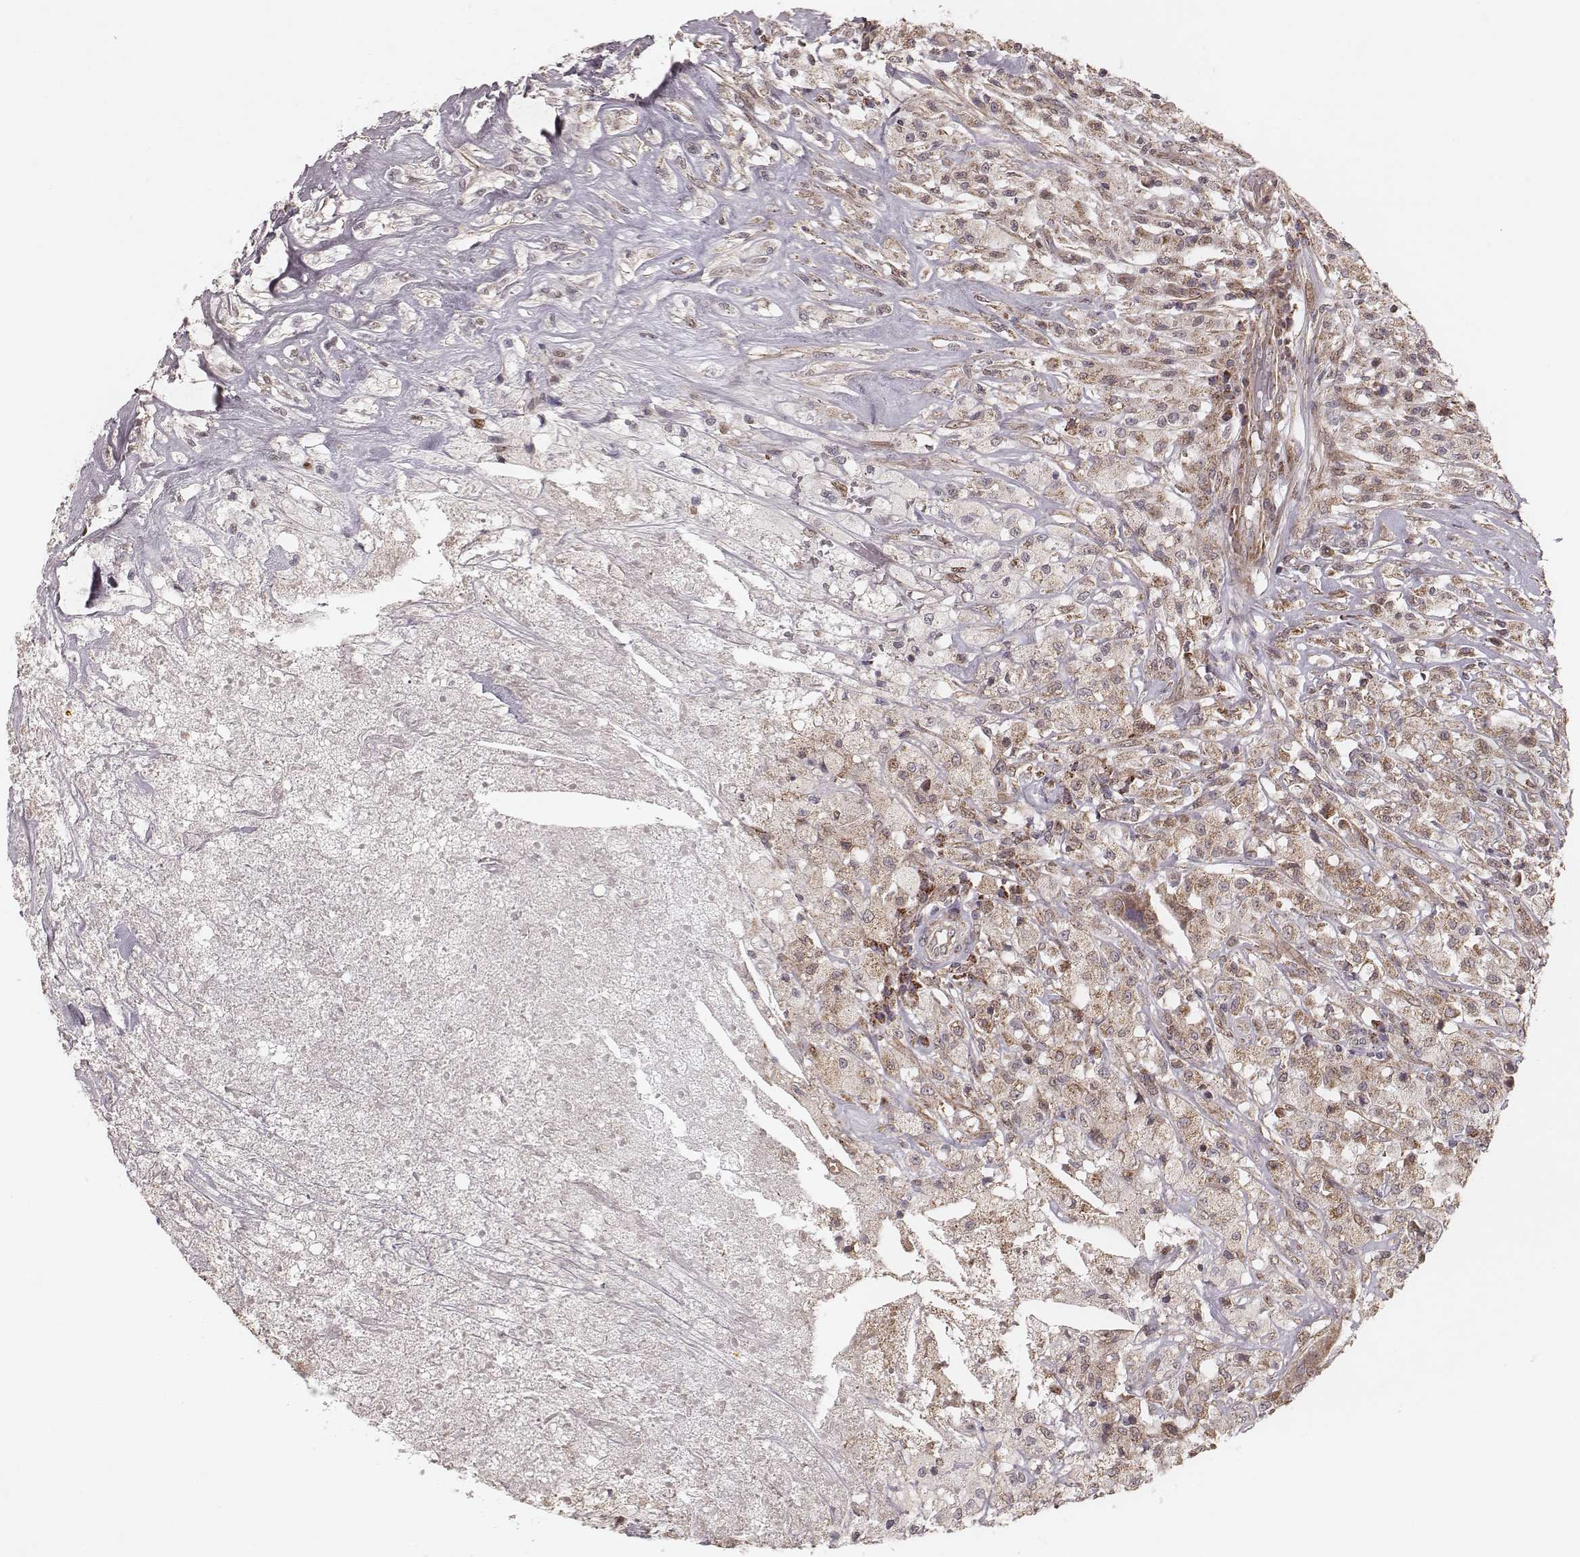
{"staining": {"intensity": "weak", "quantity": ">75%", "location": "cytoplasmic/membranous"}, "tissue": "testis cancer", "cell_type": "Tumor cells", "image_type": "cancer", "snomed": [{"axis": "morphology", "description": "Necrosis, NOS"}, {"axis": "morphology", "description": "Carcinoma, Embryonal, NOS"}, {"axis": "topography", "description": "Testis"}], "caption": "Brown immunohistochemical staining in human testis embryonal carcinoma reveals weak cytoplasmic/membranous expression in about >75% of tumor cells.", "gene": "NDUFA7", "patient": {"sex": "male", "age": 19}}